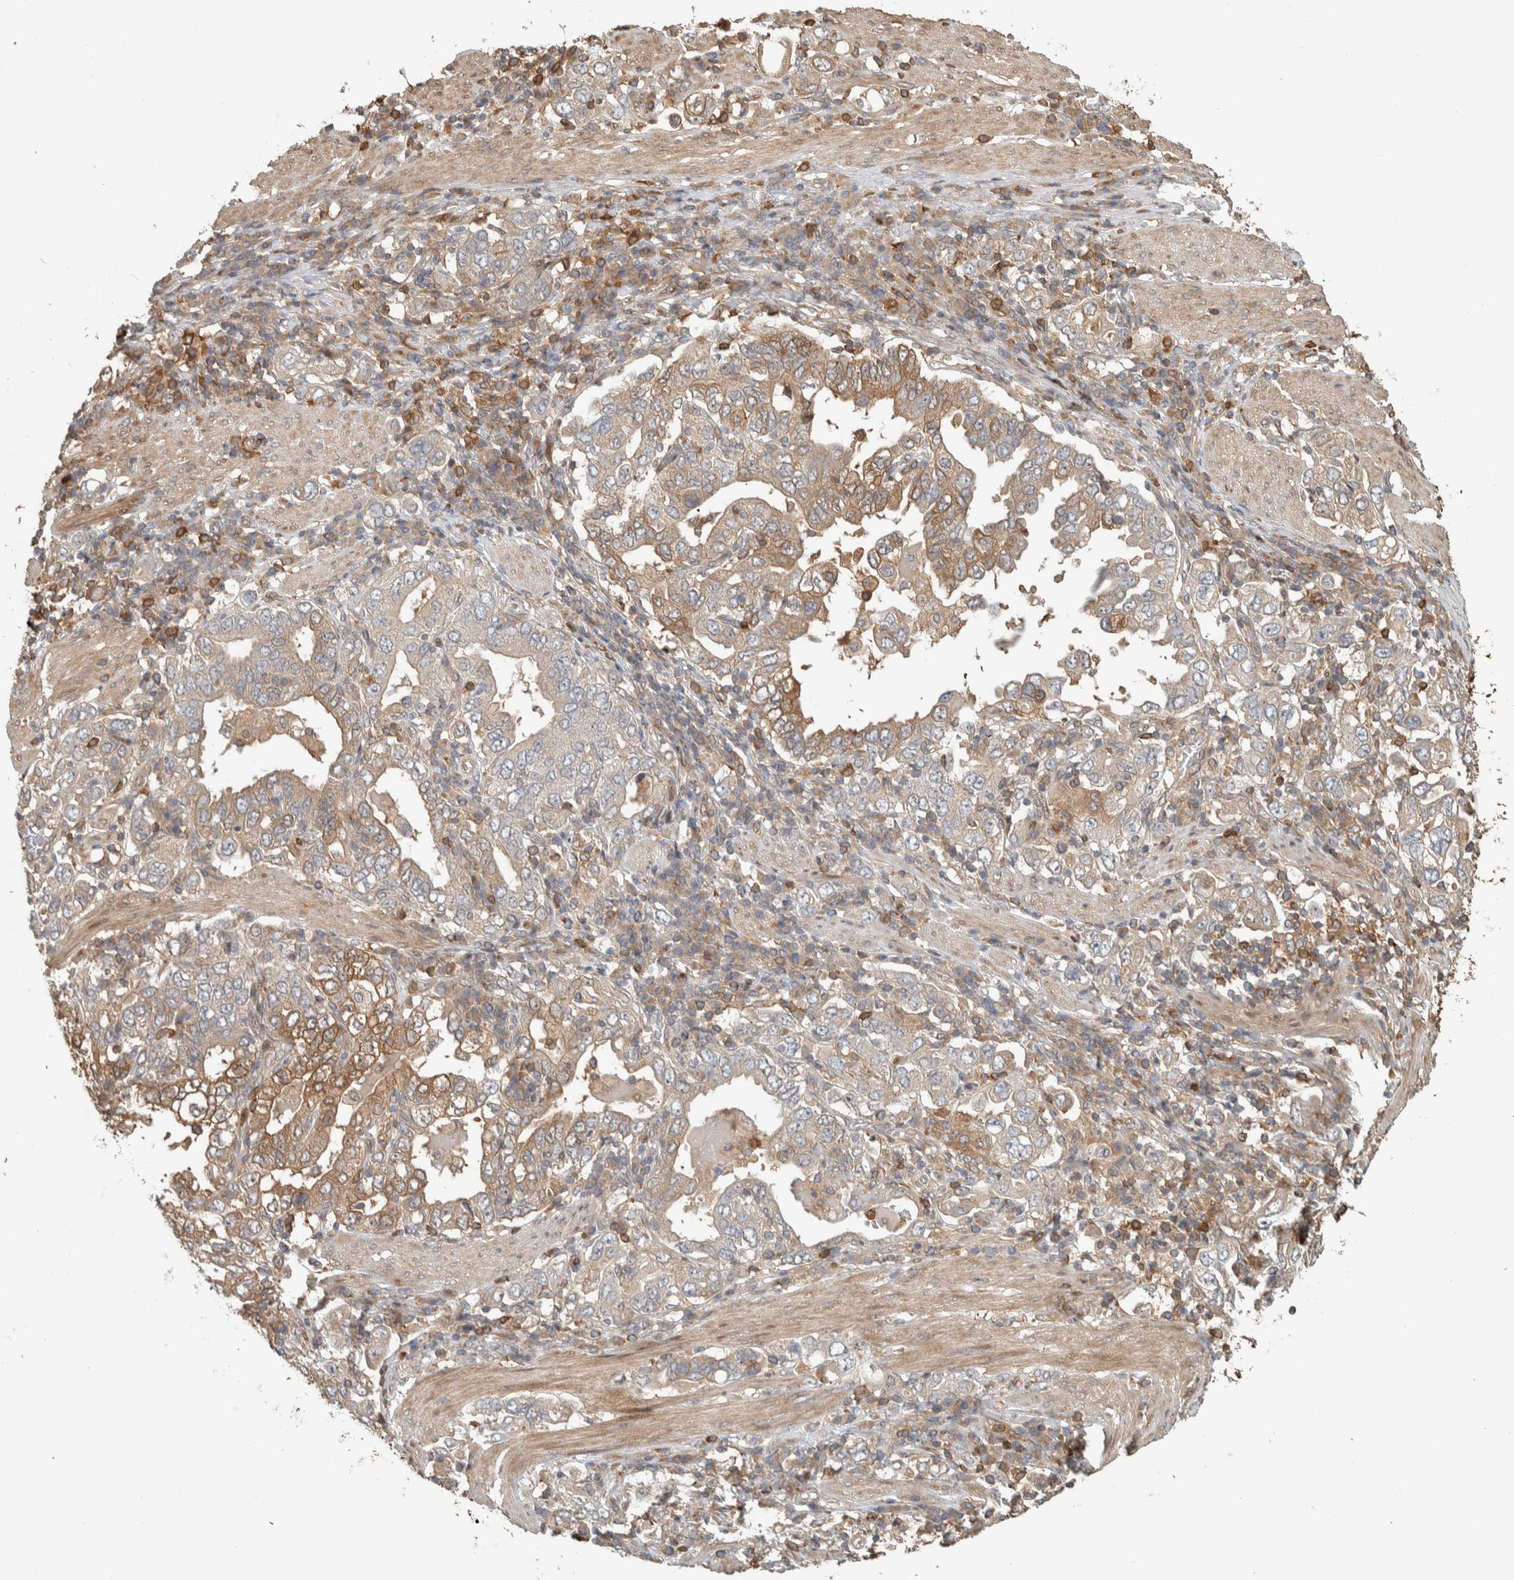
{"staining": {"intensity": "weak", "quantity": ">75%", "location": "cytoplasmic/membranous"}, "tissue": "stomach cancer", "cell_type": "Tumor cells", "image_type": "cancer", "snomed": [{"axis": "morphology", "description": "Adenocarcinoma, NOS"}, {"axis": "topography", "description": "Stomach, upper"}], "caption": "Human stomach adenocarcinoma stained with a brown dye demonstrates weak cytoplasmic/membranous positive staining in approximately >75% of tumor cells.", "gene": "CNTROB", "patient": {"sex": "male", "age": 62}}